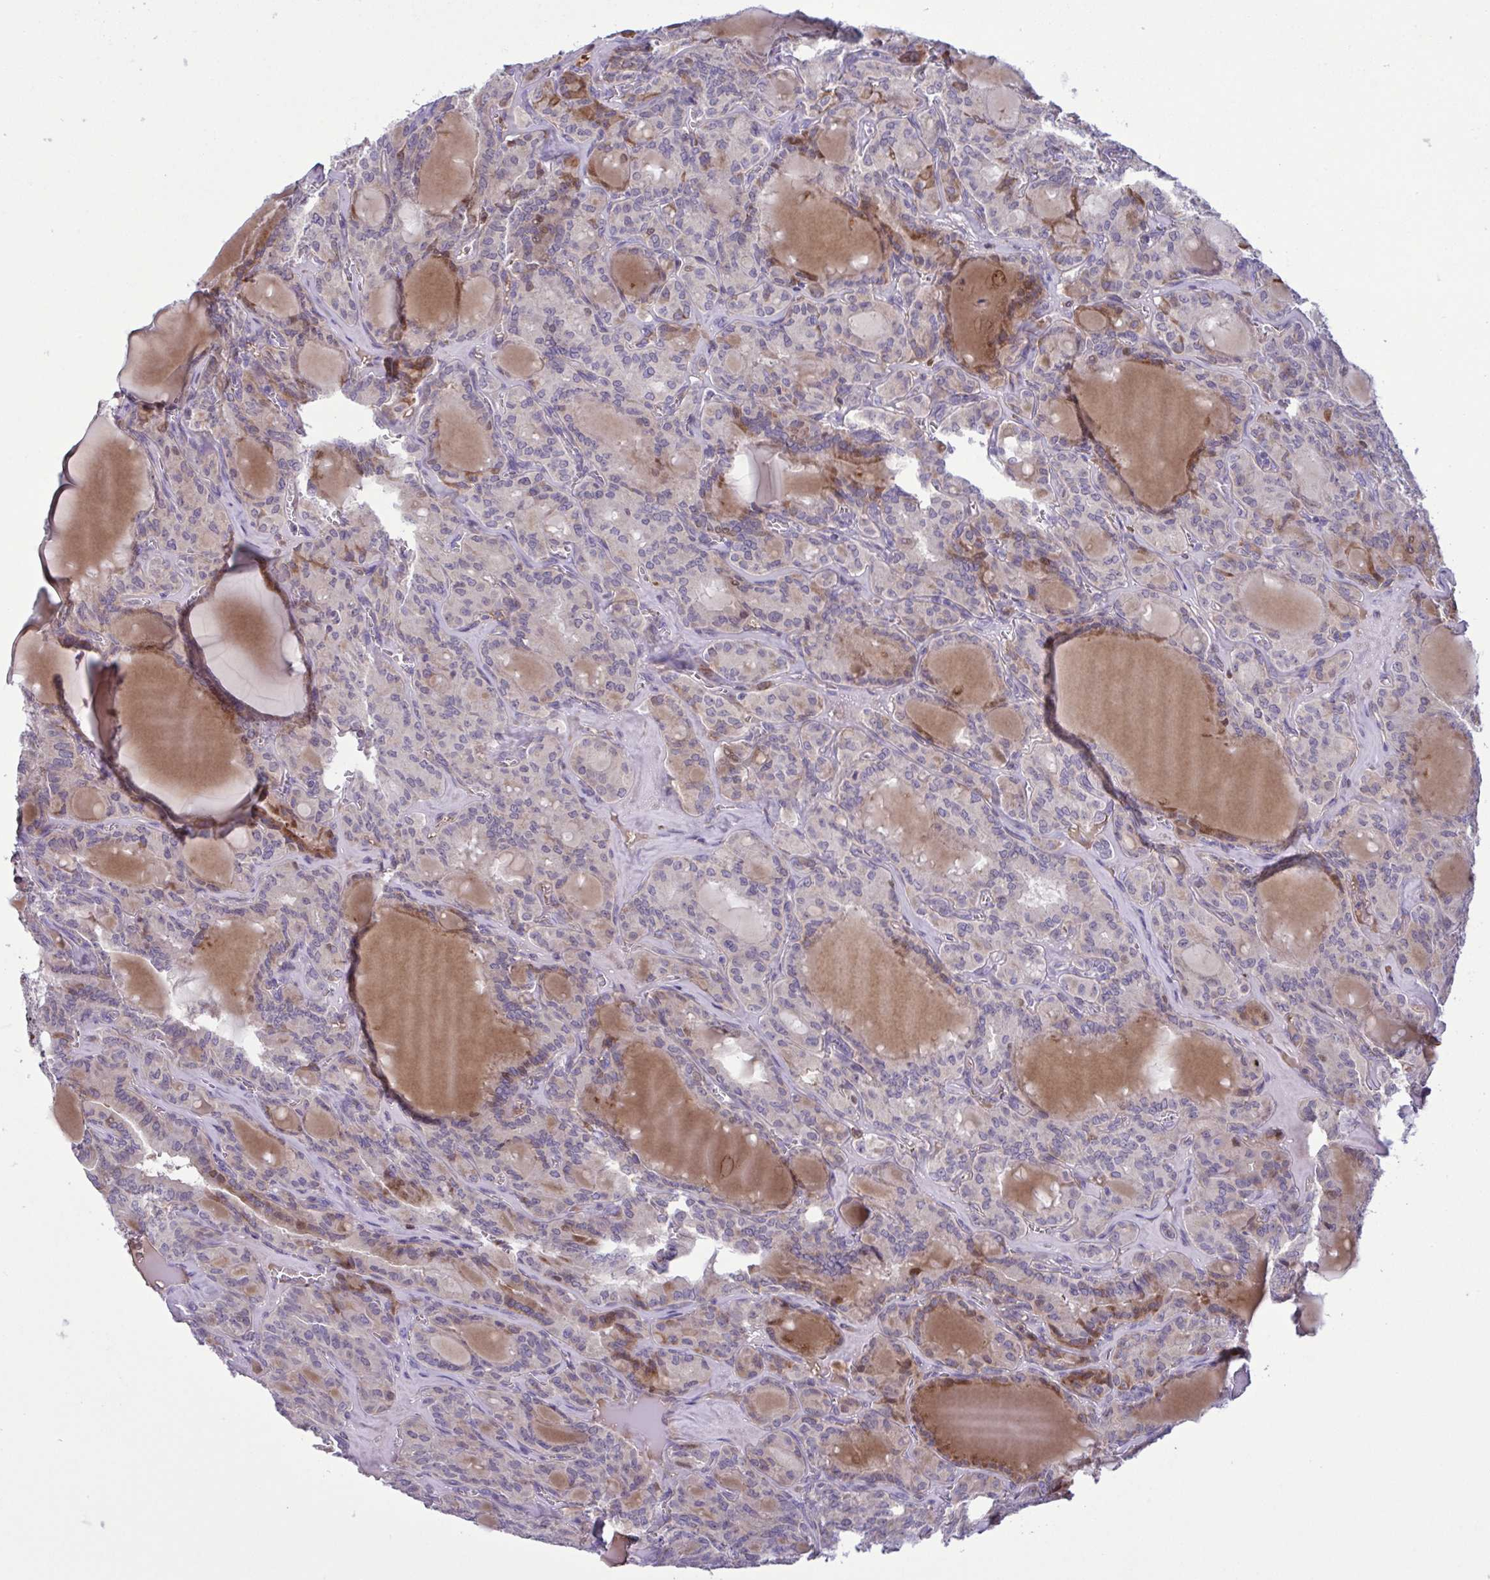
{"staining": {"intensity": "moderate", "quantity": "<25%", "location": "nuclear"}, "tissue": "thyroid cancer", "cell_type": "Tumor cells", "image_type": "cancer", "snomed": [{"axis": "morphology", "description": "Papillary adenocarcinoma, NOS"}, {"axis": "topography", "description": "Thyroid gland"}], "caption": "High-magnification brightfield microscopy of thyroid papillary adenocarcinoma stained with DAB (3,3'-diaminobenzidine) (brown) and counterstained with hematoxylin (blue). tumor cells exhibit moderate nuclear expression is seen in about<25% of cells.", "gene": "VWC2", "patient": {"sex": "male", "age": 87}}